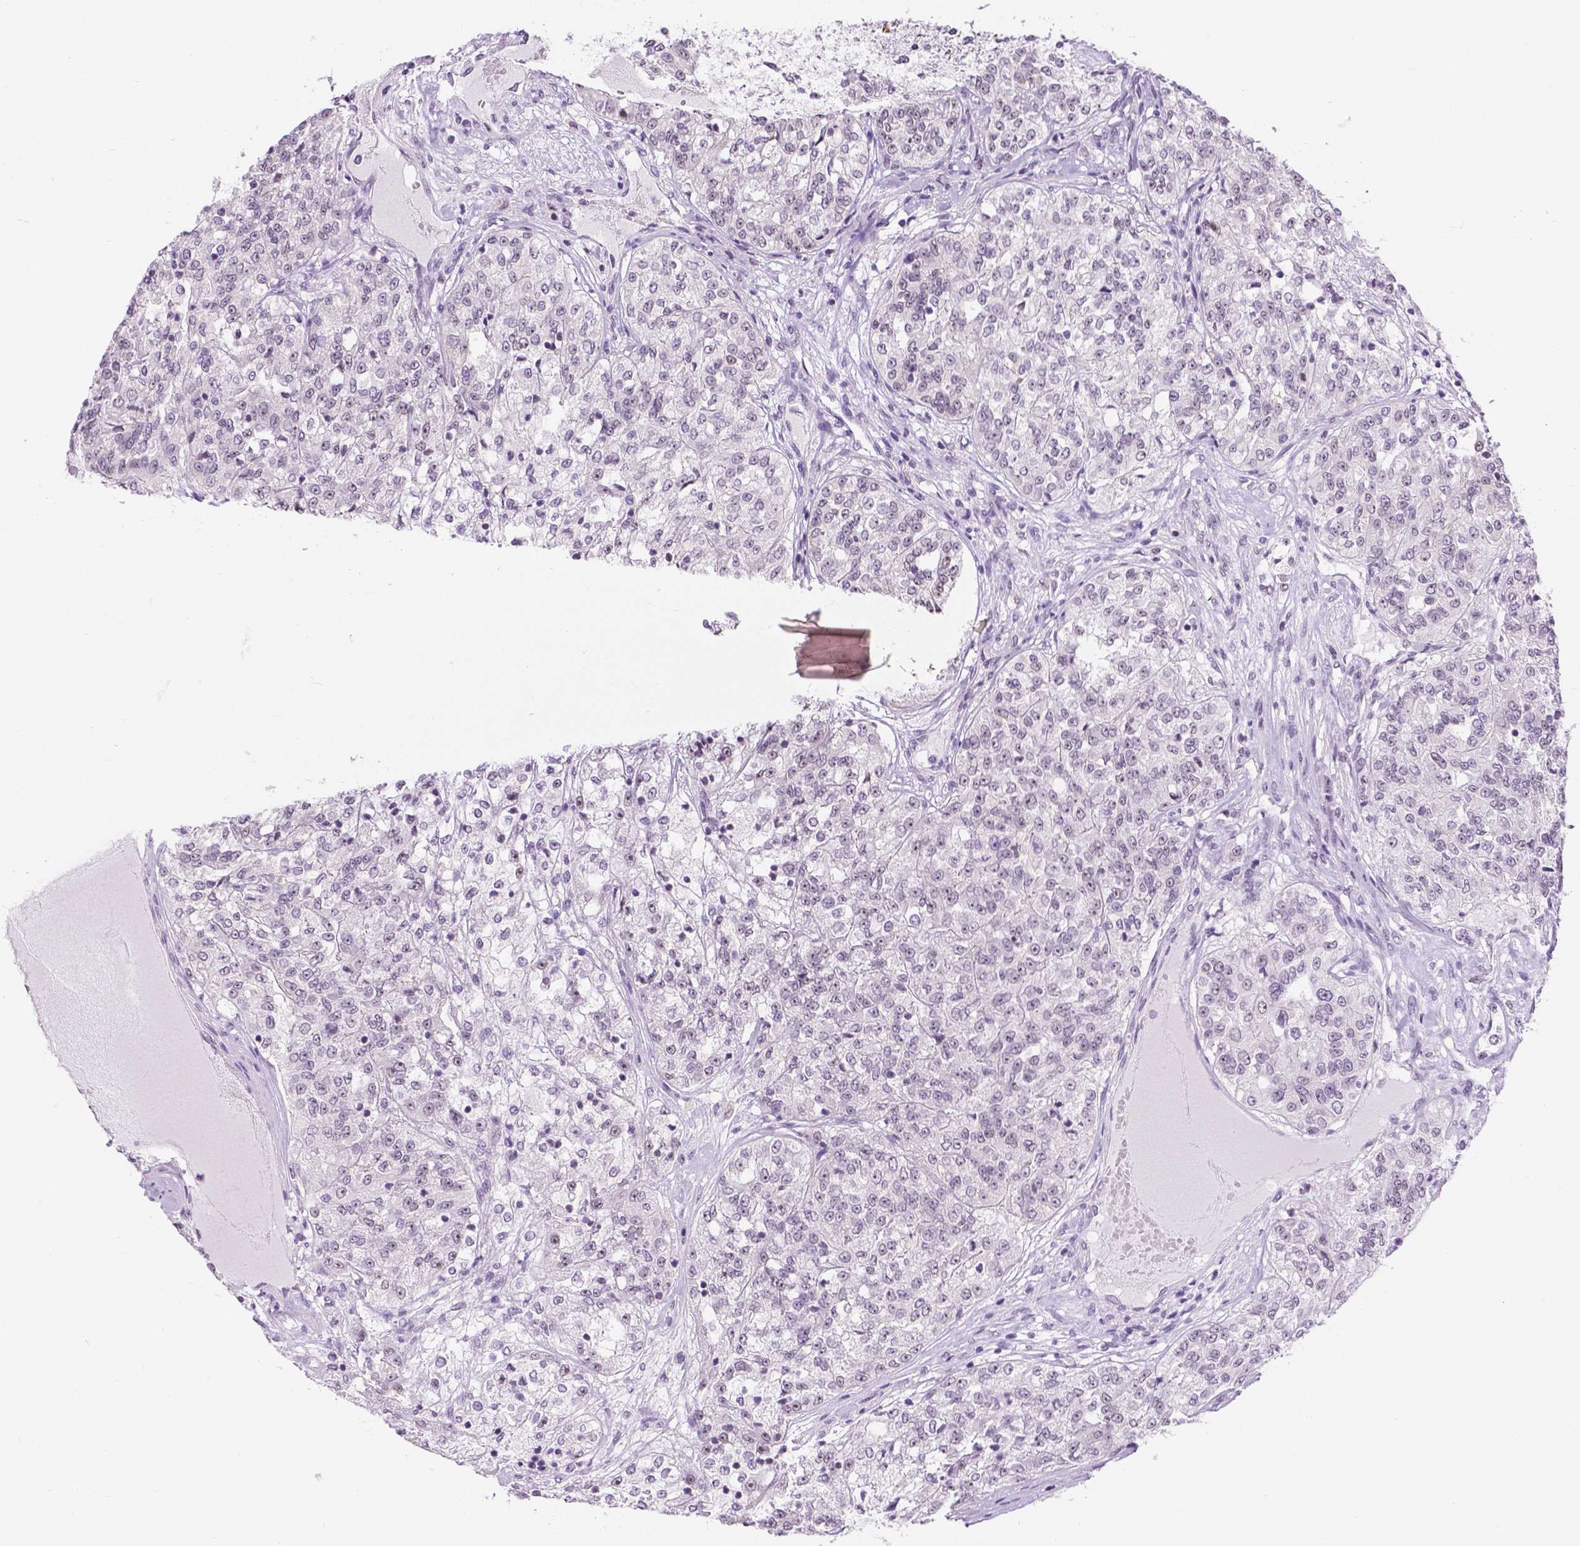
{"staining": {"intensity": "weak", "quantity": "<25%", "location": "nuclear"}, "tissue": "renal cancer", "cell_type": "Tumor cells", "image_type": "cancer", "snomed": [{"axis": "morphology", "description": "Adenocarcinoma, NOS"}, {"axis": "topography", "description": "Kidney"}], "caption": "A high-resolution photomicrograph shows IHC staining of renal cancer (adenocarcinoma), which shows no significant staining in tumor cells. (Stains: DAB (3,3'-diaminobenzidine) IHC with hematoxylin counter stain, Microscopy: brightfield microscopy at high magnification).", "gene": "NHP2", "patient": {"sex": "female", "age": 63}}